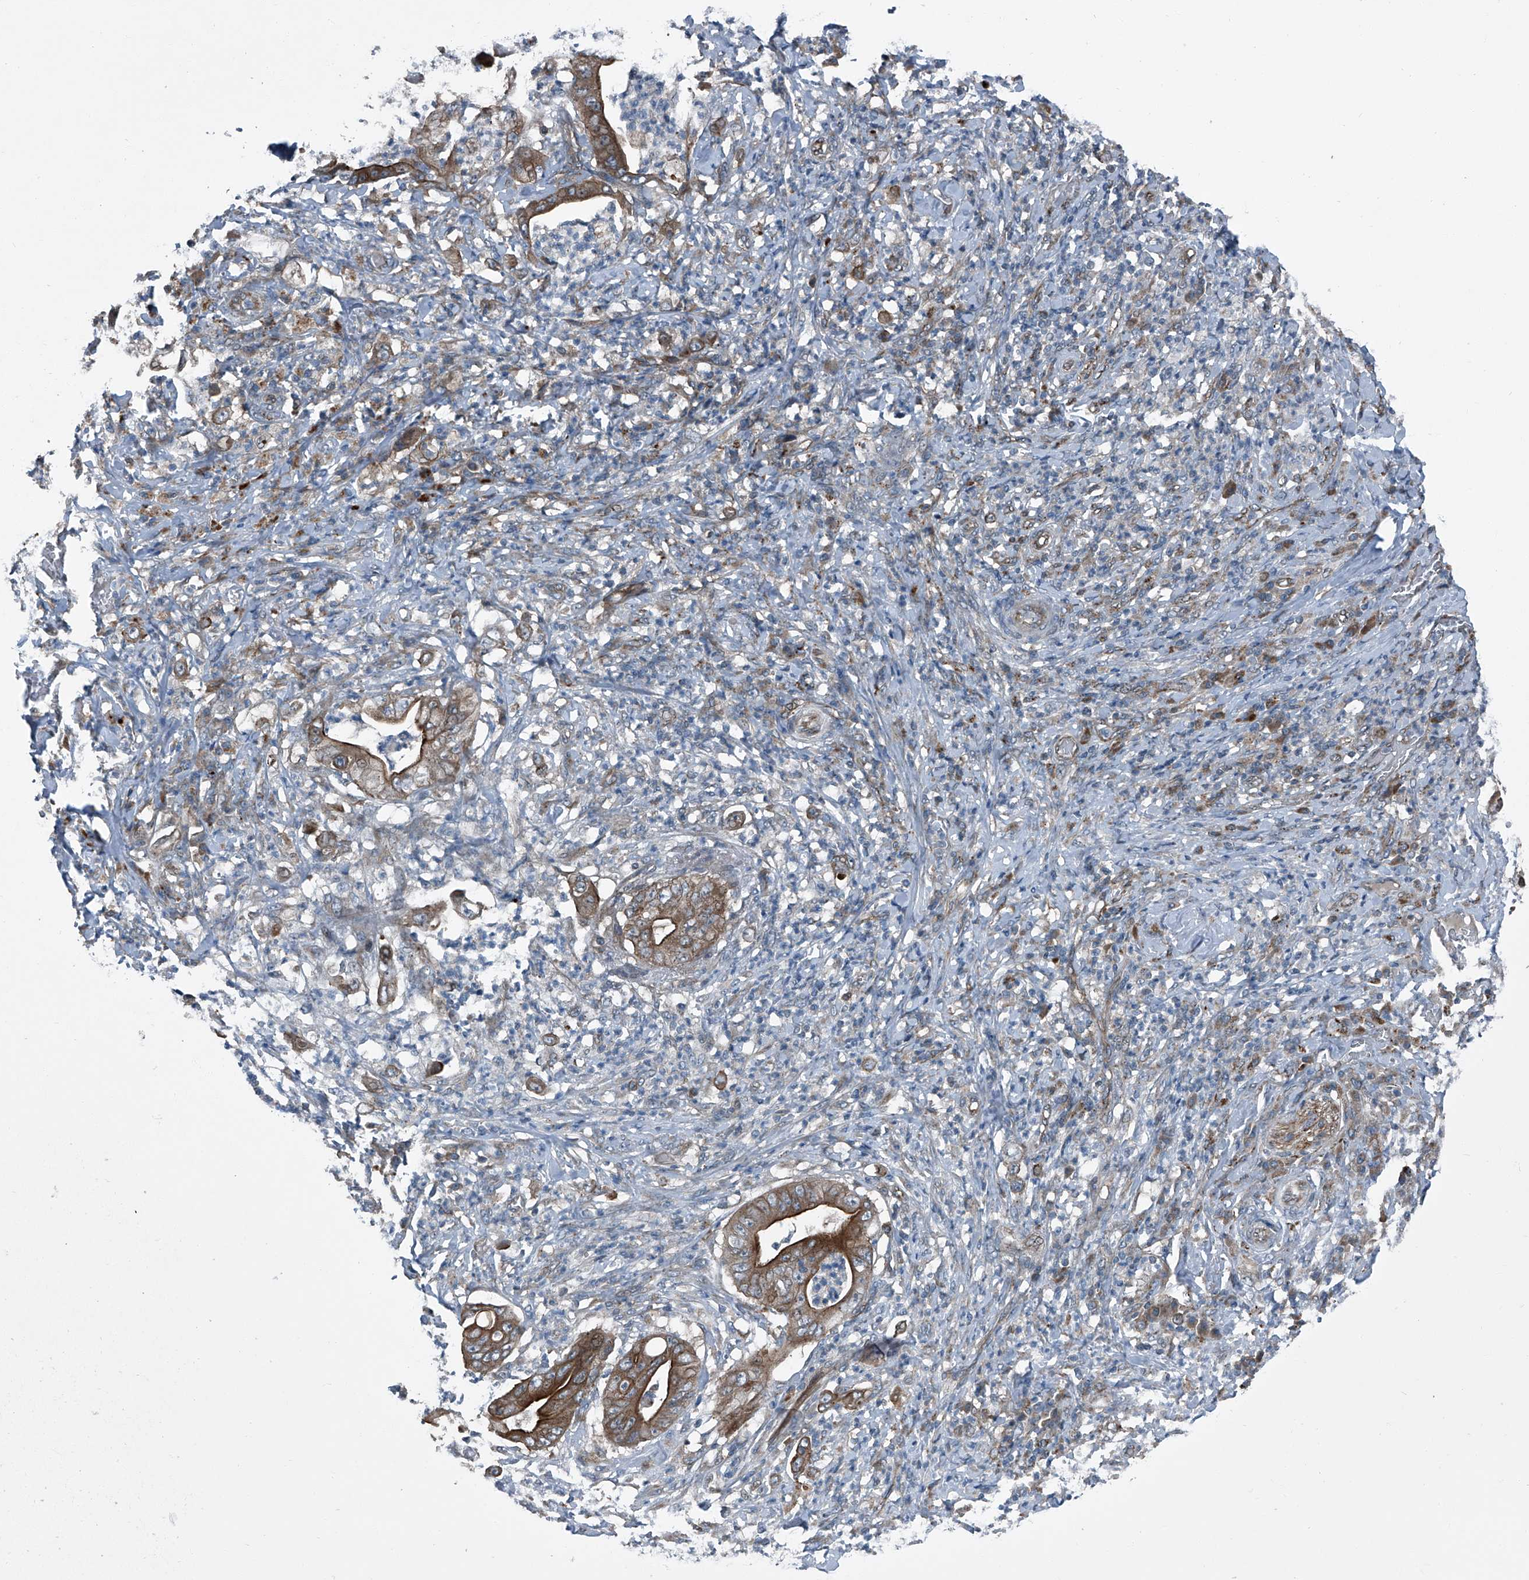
{"staining": {"intensity": "strong", "quantity": "25%-75%", "location": "cytoplasmic/membranous"}, "tissue": "stomach cancer", "cell_type": "Tumor cells", "image_type": "cancer", "snomed": [{"axis": "morphology", "description": "Adenocarcinoma, NOS"}, {"axis": "topography", "description": "Stomach"}], "caption": "Immunohistochemistry staining of stomach cancer (adenocarcinoma), which displays high levels of strong cytoplasmic/membranous staining in approximately 25%-75% of tumor cells indicating strong cytoplasmic/membranous protein positivity. The staining was performed using DAB (3,3'-diaminobenzidine) (brown) for protein detection and nuclei were counterstained in hematoxylin (blue).", "gene": "SENP2", "patient": {"sex": "female", "age": 73}}